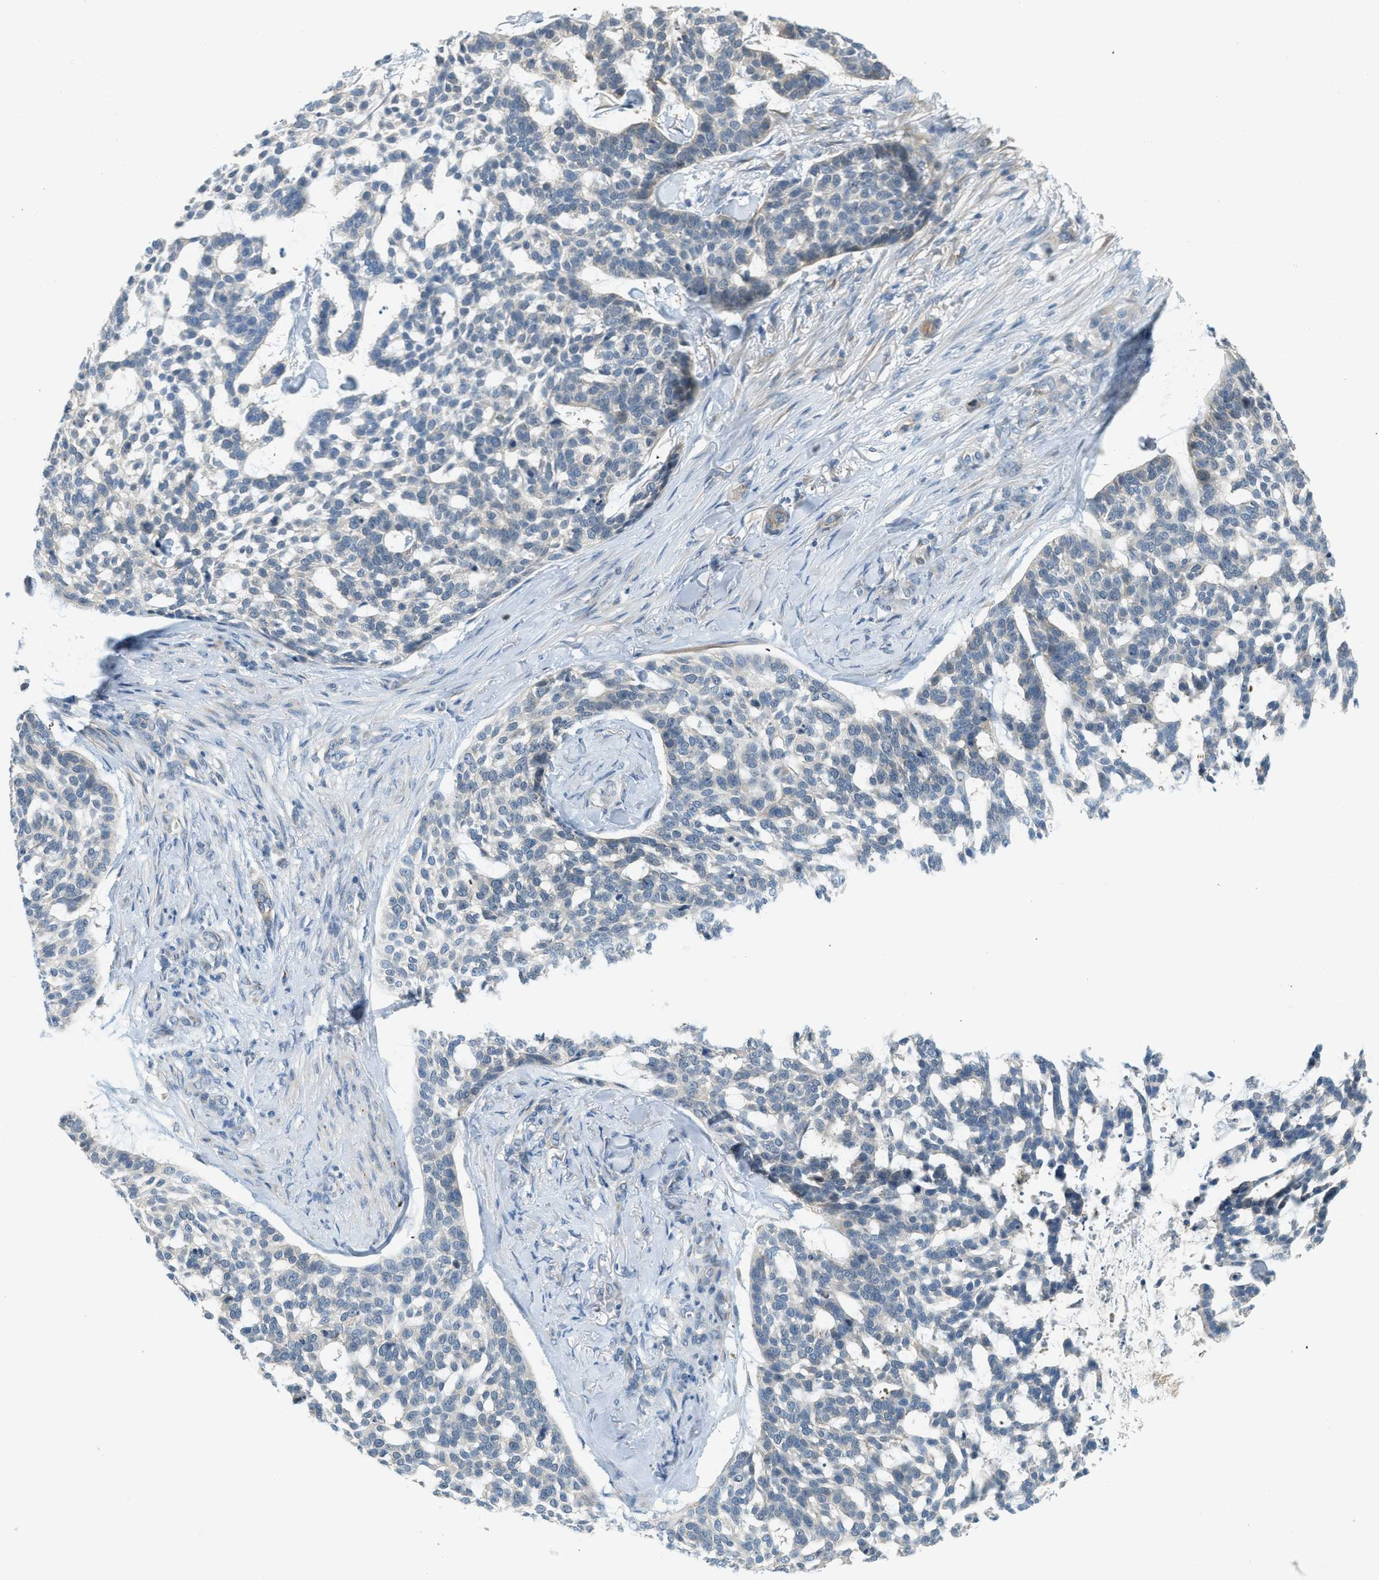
{"staining": {"intensity": "negative", "quantity": "none", "location": "none"}, "tissue": "skin cancer", "cell_type": "Tumor cells", "image_type": "cancer", "snomed": [{"axis": "morphology", "description": "Basal cell carcinoma"}, {"axis": "topography", "description": "Skin"}], "caption": "IHC of skin cancer shows no expression in tumor cells.", "gene": "NME8", "patient": {"sex": "female", "age": 64}}